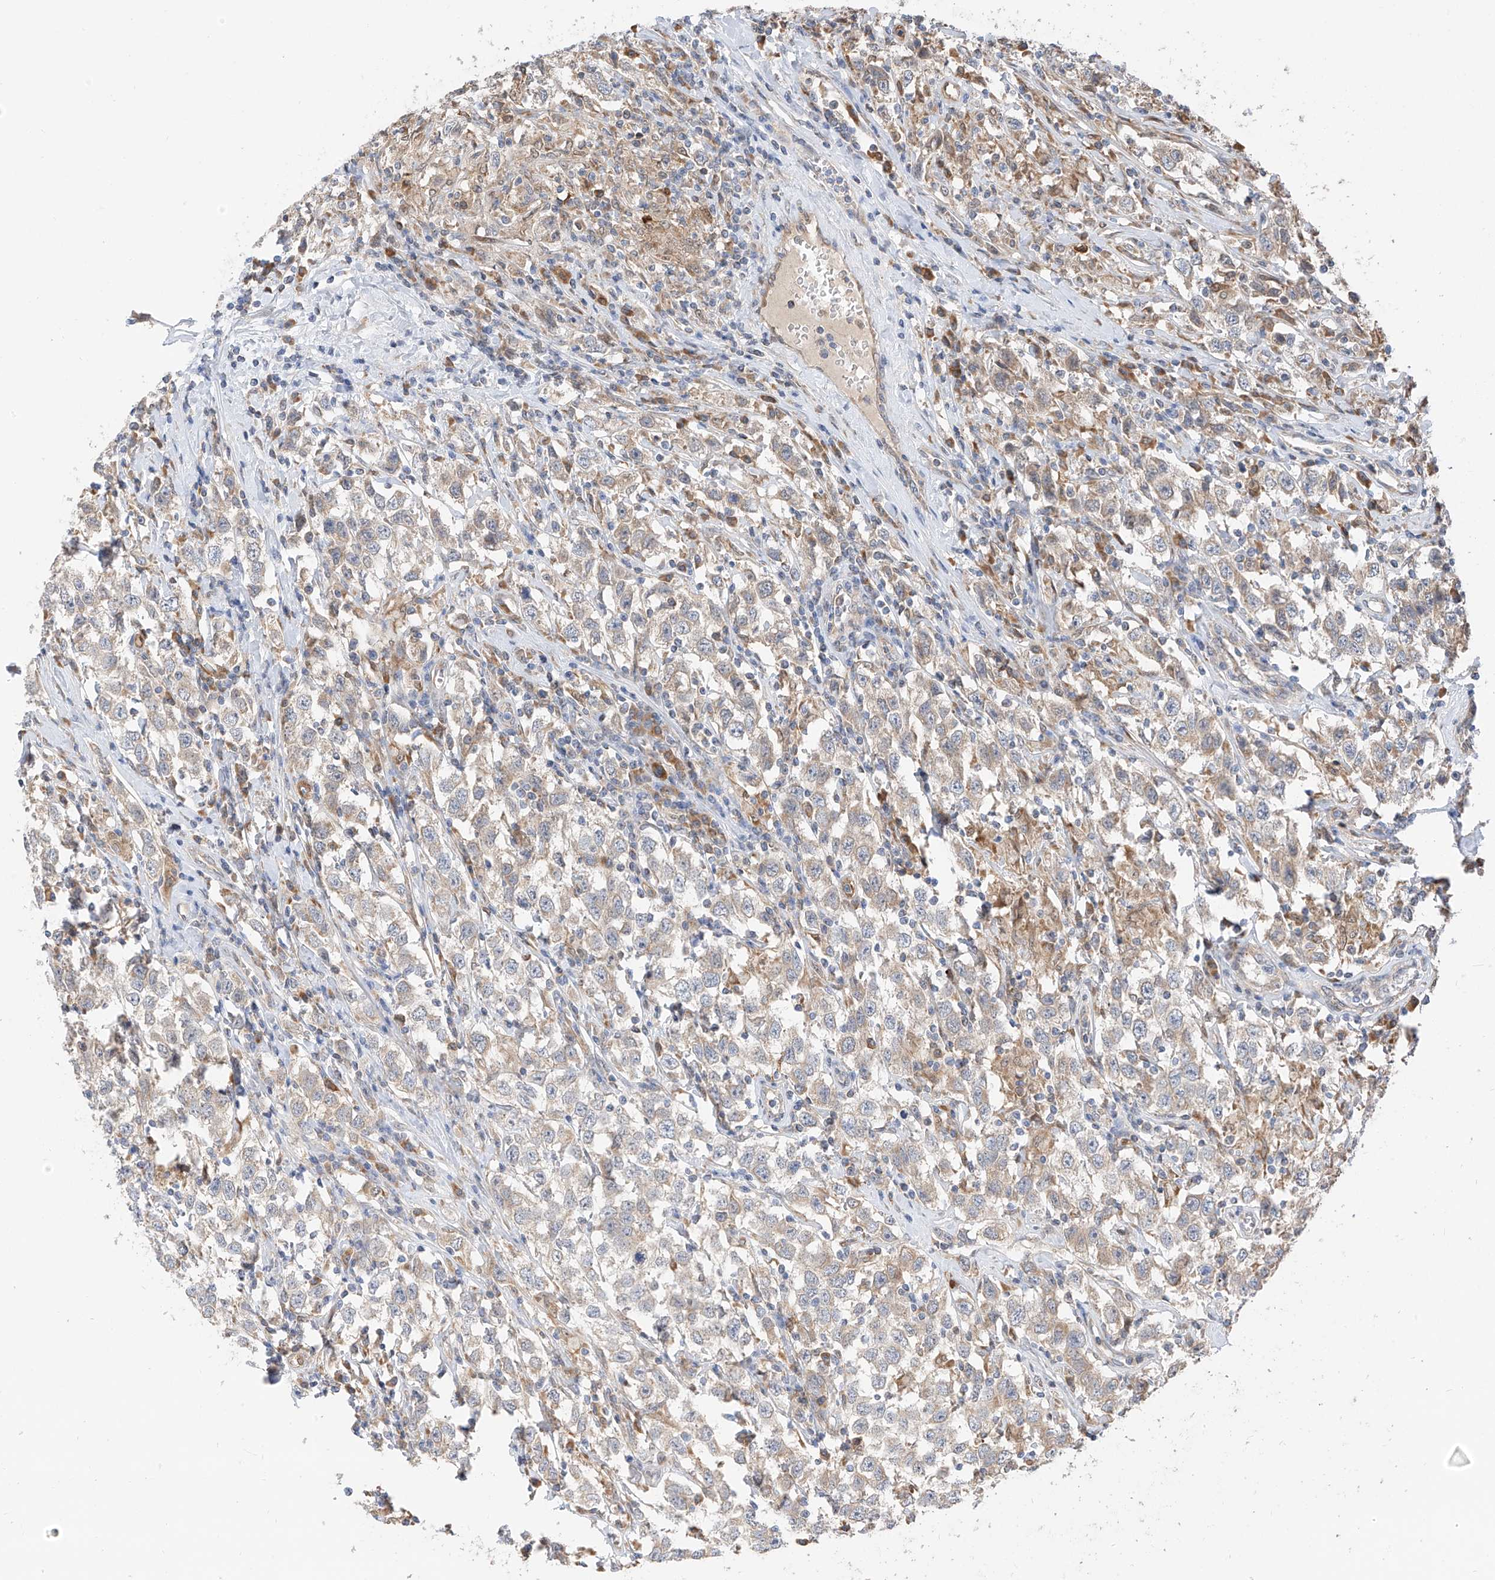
{"staining": {"intensity": "weak", "quantity": "<25%", "location": "cytoplasmic/membranous"}, "tissue": "testis cancer", "cell_type": "Tumor cells", "image_type": "cancer", "snomed": [{"axis": "morphology", "description": "Seminoma, NOS"}, {"axis": "topography", "description": "Testis"}], "caption": "Immunohistochemical staining of human seminoma (testis) reveals no significant staining in tumor cells. (Brightfield microscopy of DAB immunohistochemistry at high magnification).", "gene": "PPA2", "patient": {"sex": "male", "age": 41}}